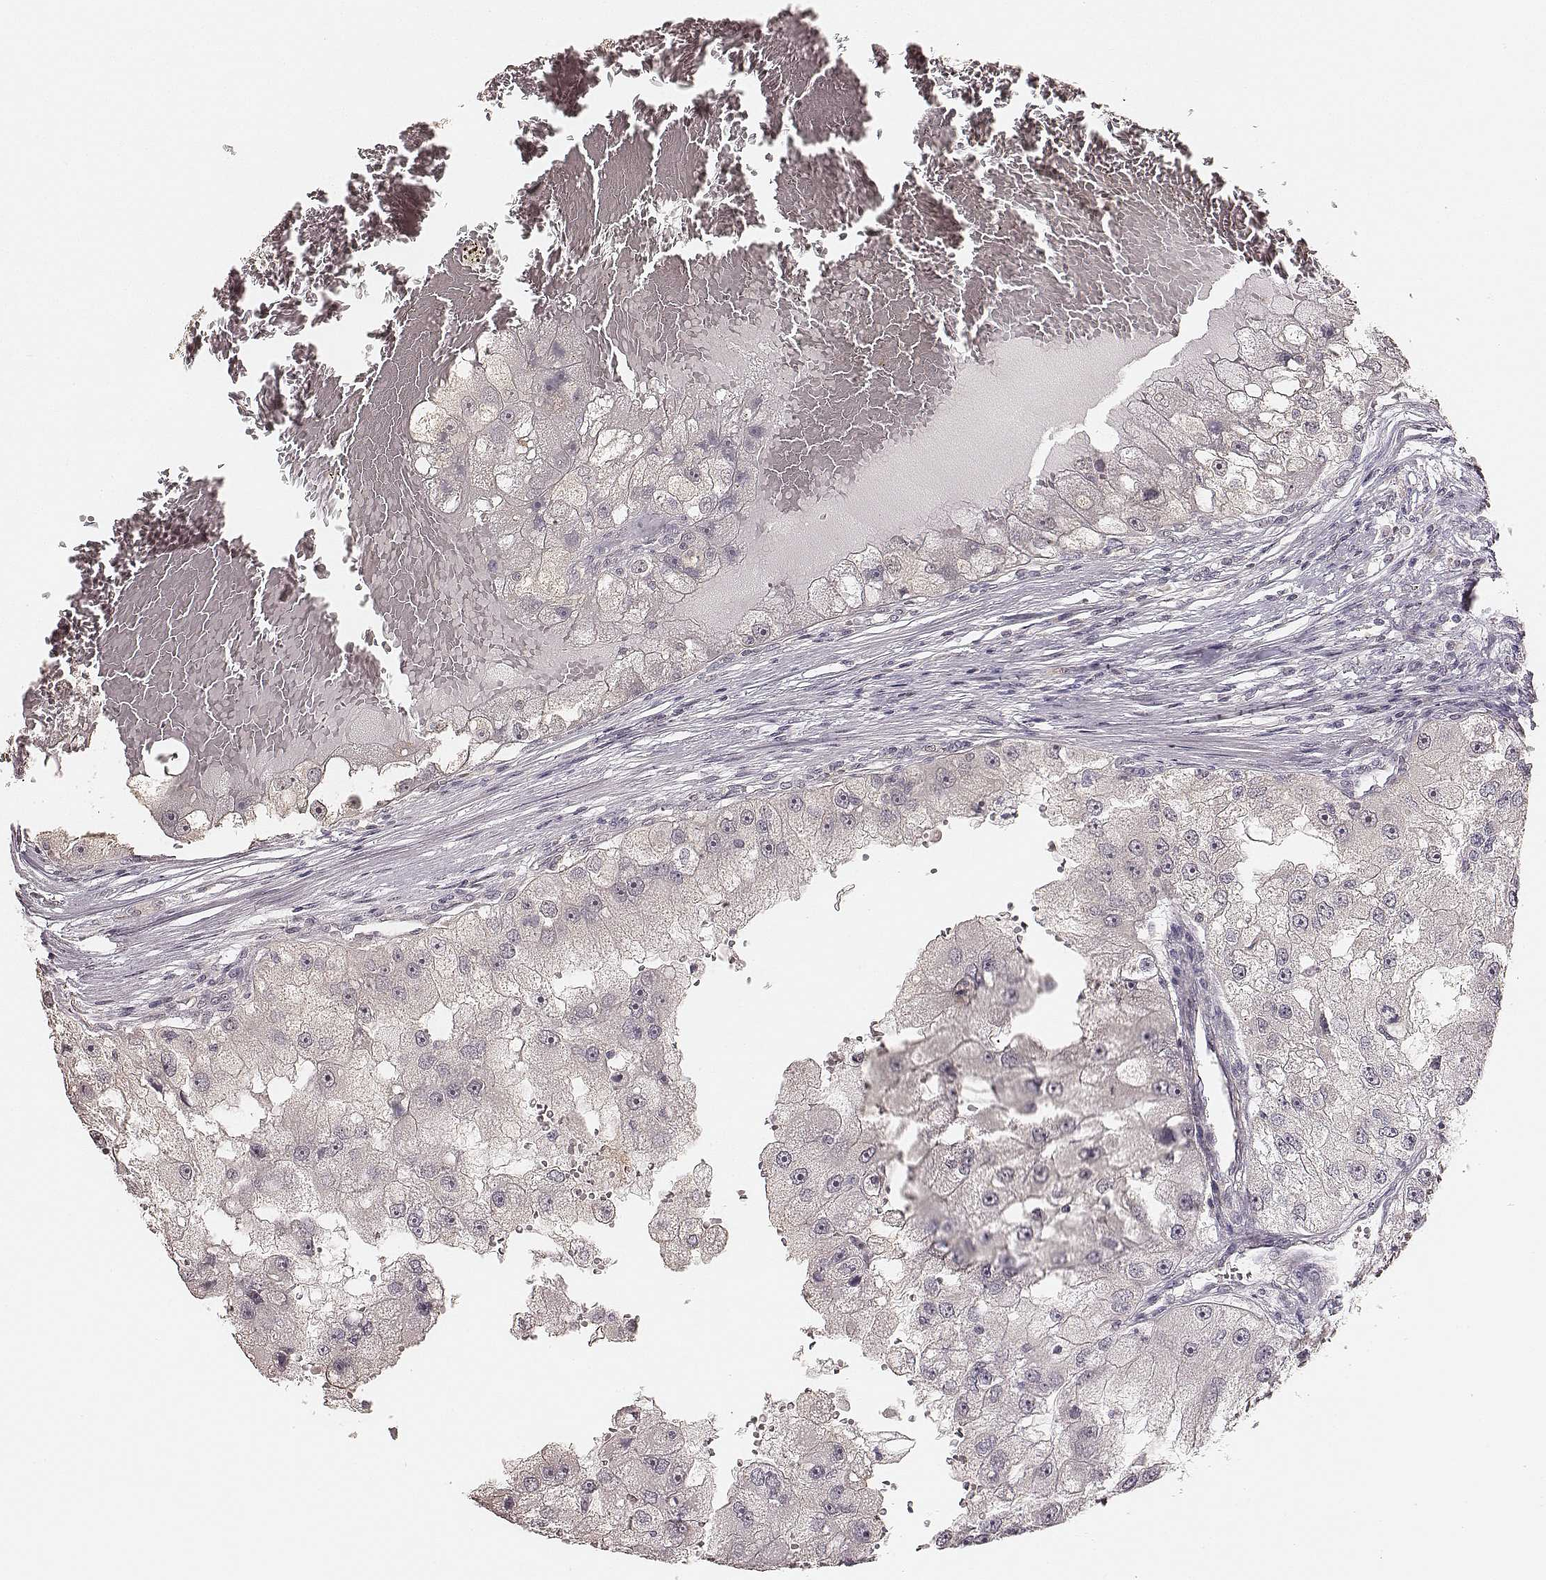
{"staining": {"intensity": "negative", "quantity": "none", "location": "none"}, "tissue": "renal cancer", "cell_type": "Tumor cells", "image_type": "cancer", "snomed": [{"axis": "morphology", "description": "Adenocarcinoma, NOS"}, {"axis": "topography", "description": "Kidney"}], "caption": "Immunohistochemistry of adenocarcinoma (renal) demonstrates no staining in tumor cells.", "gene": "LY6K", "patient": {"sex": "male", "age": 63}}